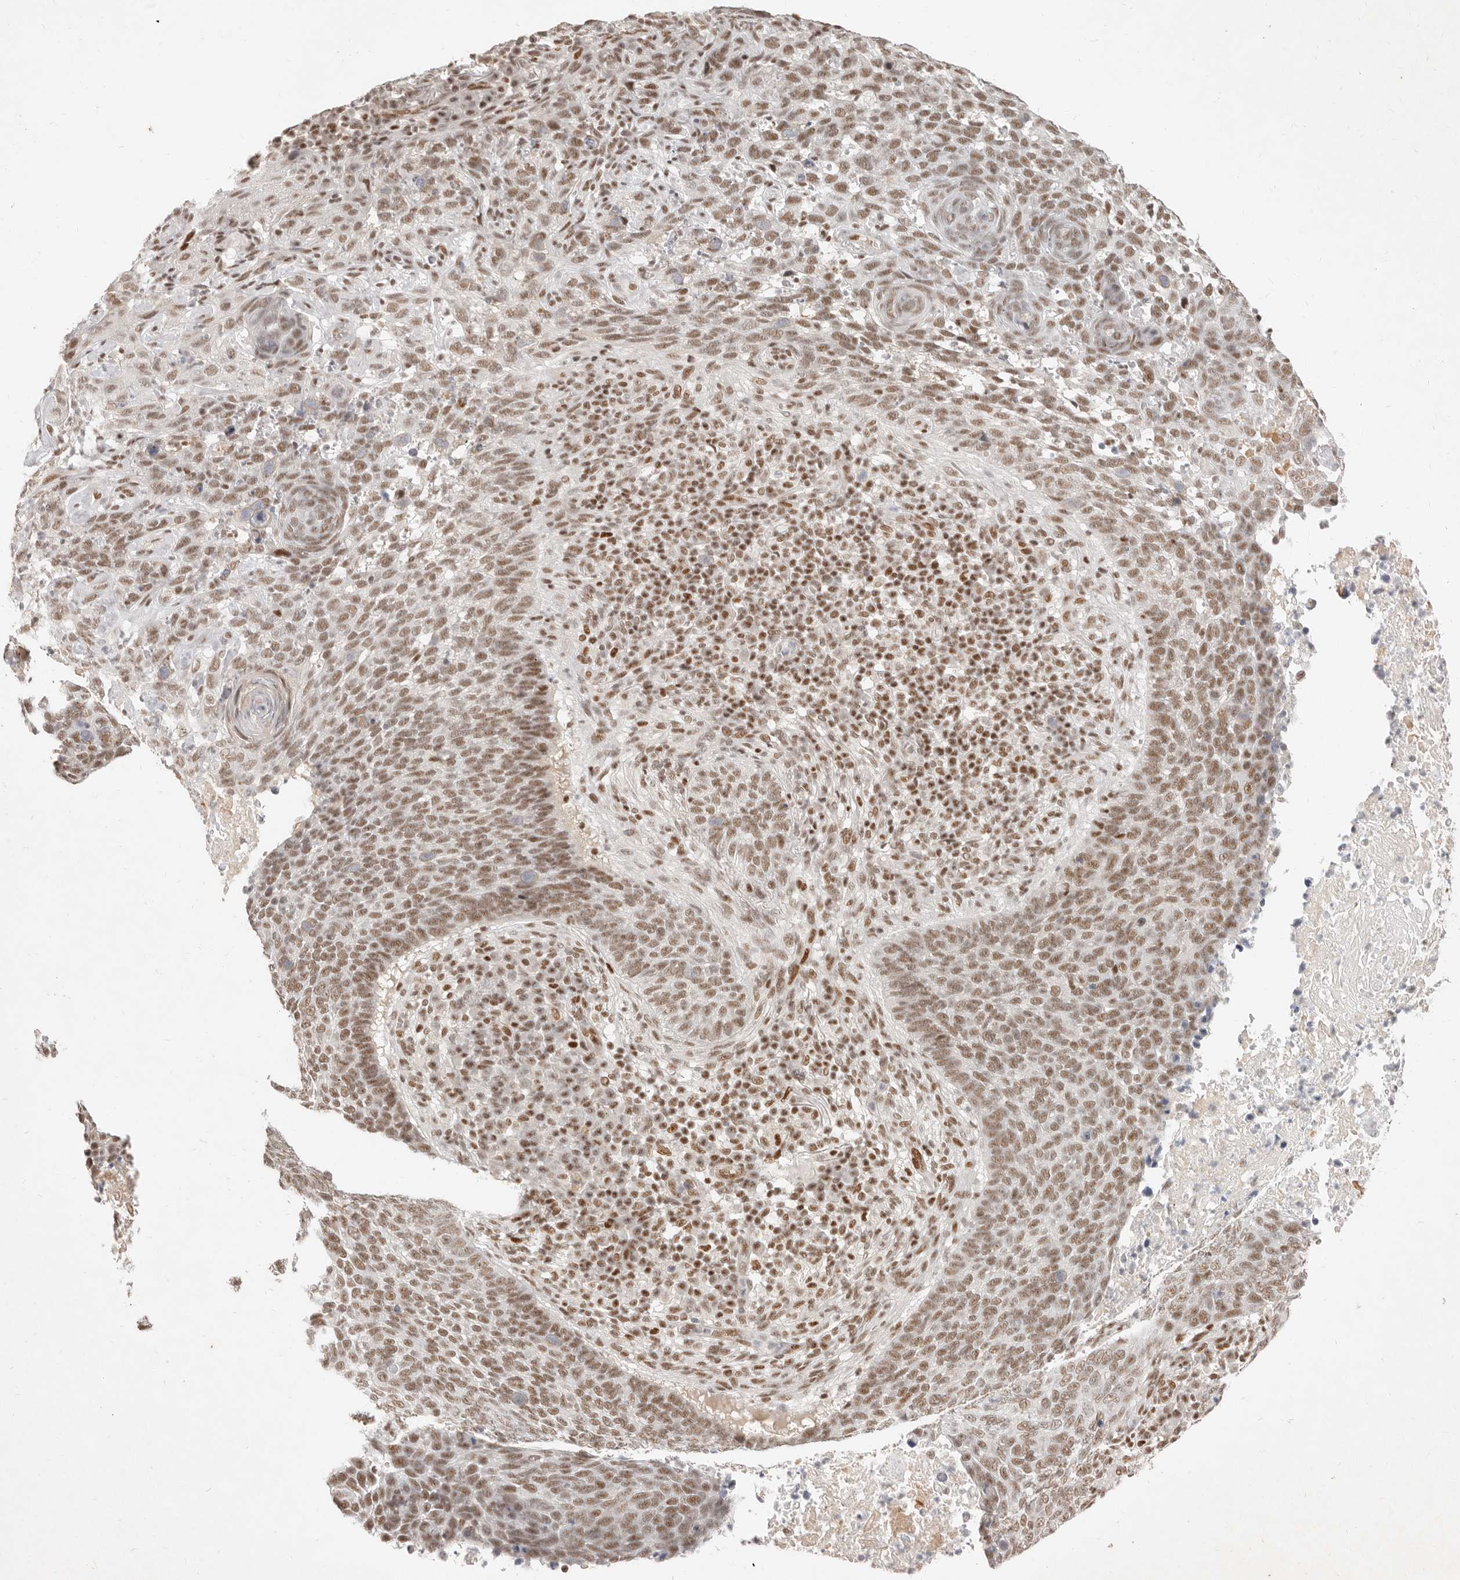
{"staining": {"intensity": "moderate", "quantity": ">75%", "location": "nuclear"}, "tissue": "skin cancer", "cell_type": "Tumor cells", "image_type": "cancer", "snomed": [{"axis": "morphology", "description": "Basal cell carcinoma"}, {"axis": "topography", "description": "Skin"}], "caption": "Protein expression analysis of human skin basal cell carcinoma reveals moderate nuclear expression in approximately >75% of tumor cells. The staining was performed using DAB (3,3'-diaminobenzidine) to visualize the protein expression in brown, while the nuclei were stained in blue with hematoxylin (Magnification: 20x).", "gene": "GABPA", "patient": {"sex": "female", "age": 64}}